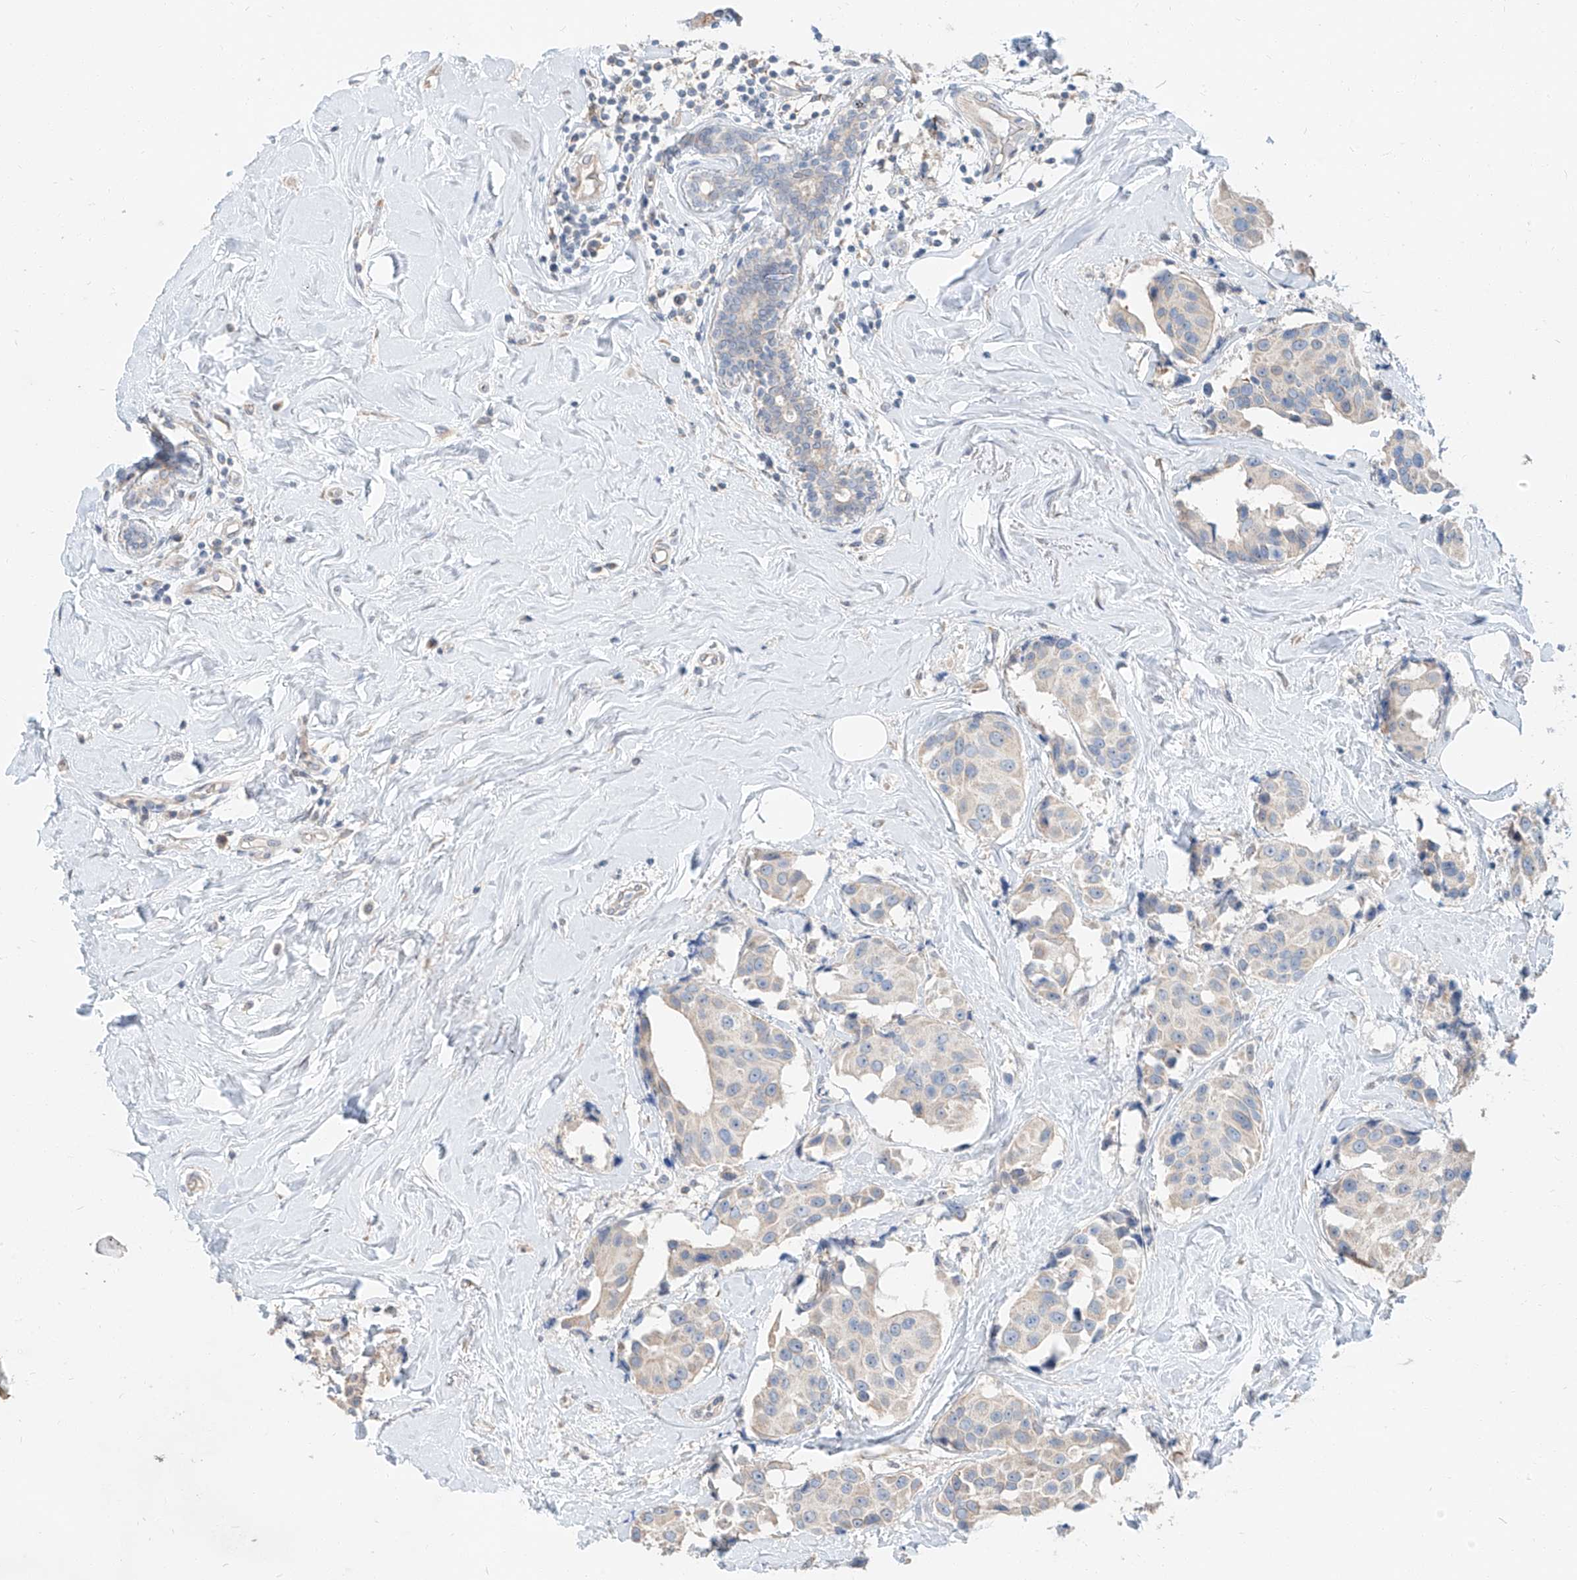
{"staining": {"intensity": "negative", "quantity": "none", "location": "none"}, "tissue": "breast cancer", "cell_type": "Tumor cells", "image_type": "cancer", "snomed": [{"axis": "morphology", "description": "Normal tissue, NOS"}, {"axis": "morphology", "description": "Duct carcinoma"}, {"axis": "topography", "description": "Breast"}], "caption": "Tumor cells show no significant staining in breast intraductal carcinoma.", "gene": "STX19", "patient": {"sex": "female", "age": 39}}